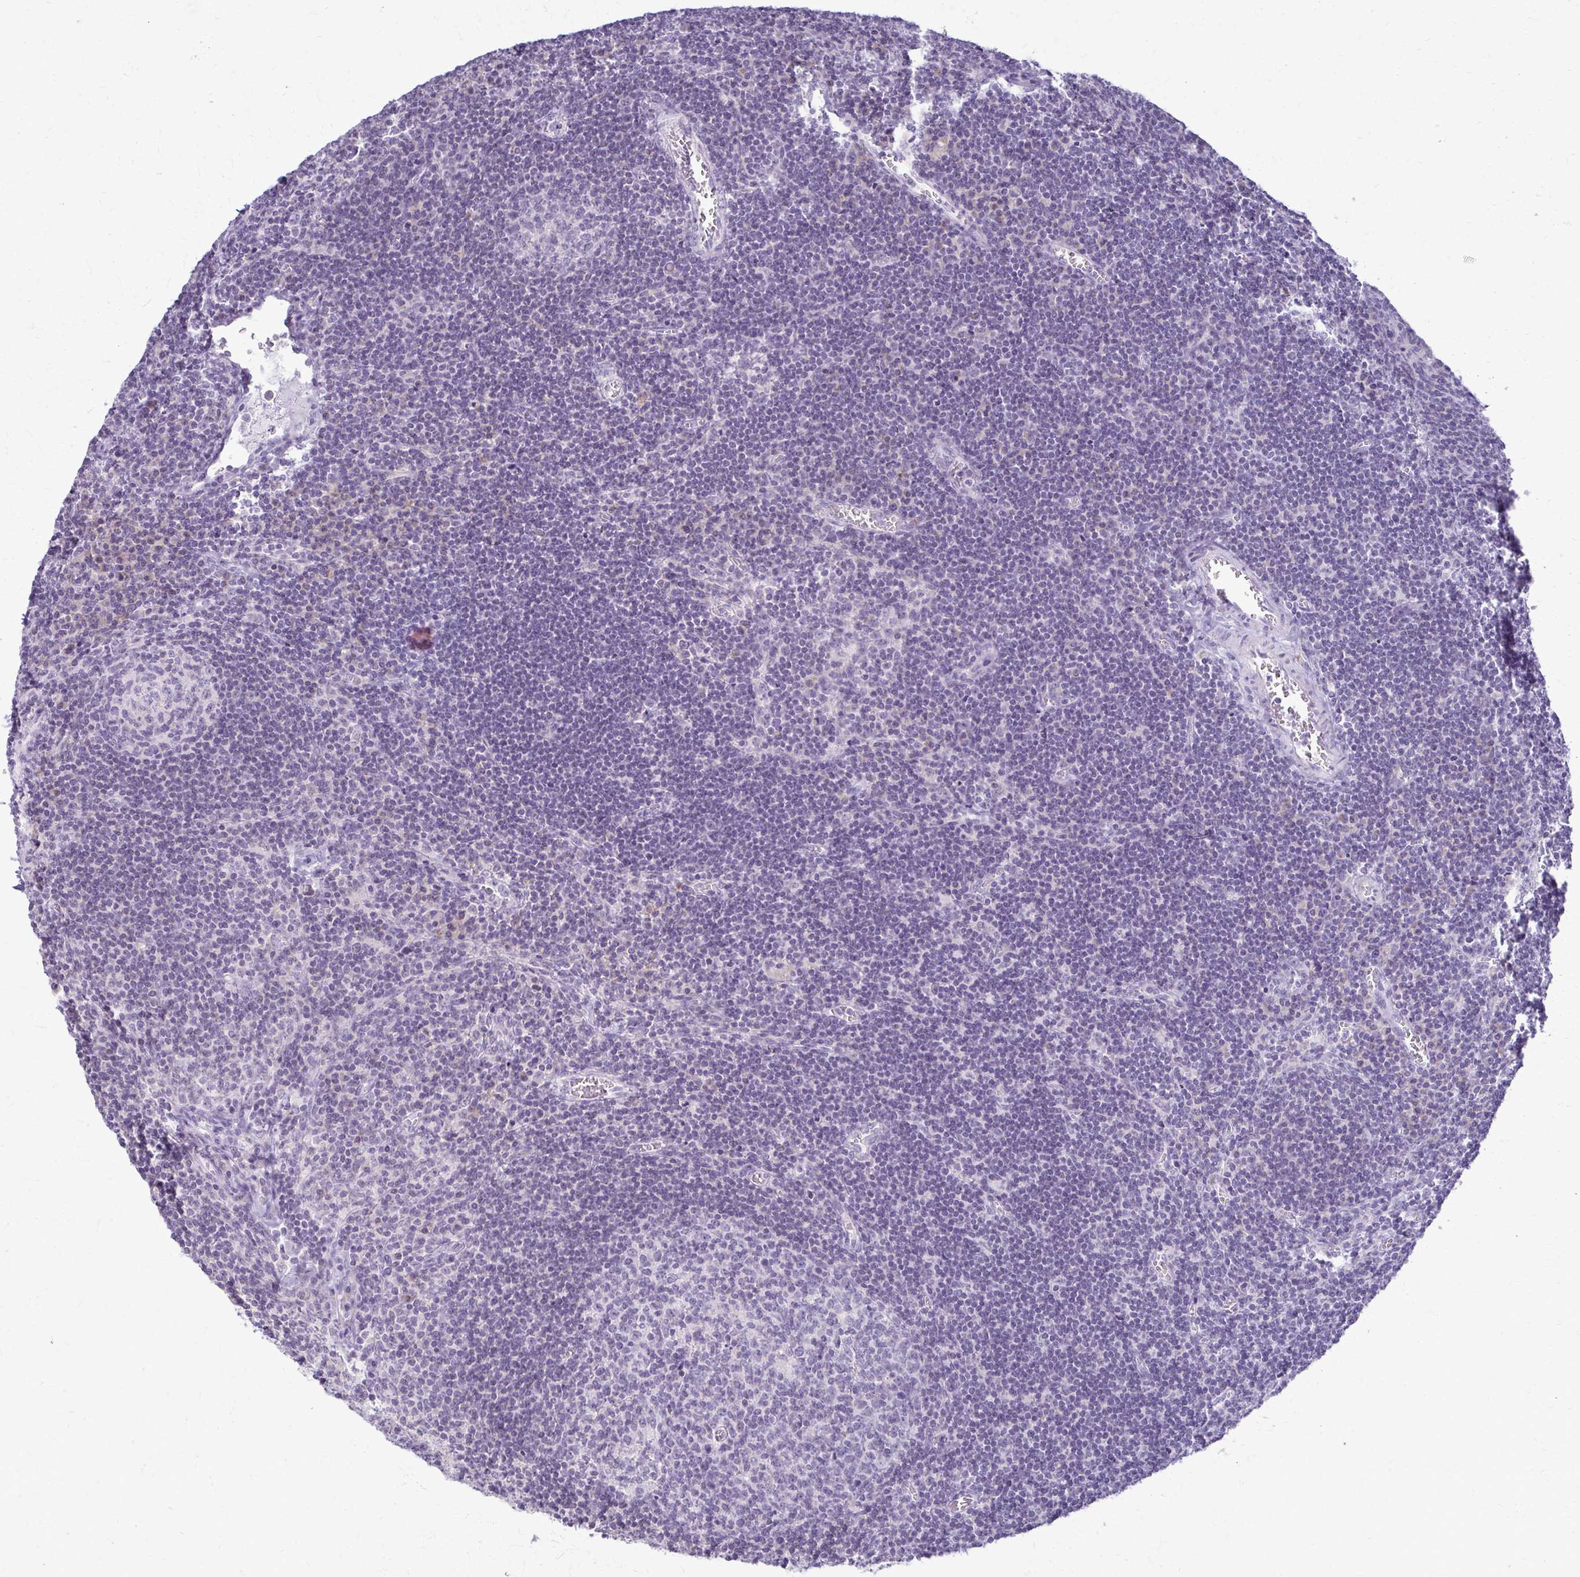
{"staining": {"intensity": "negative", "quantity": "none", "location": "none"}, "tissue": "lymph node", "cell_type": "Germinal center cells", "image_type": "normal", "snomed": [{"axis": "morphology", "description": "Normal tissue, NOS"}, {"axis": "topography", "description": "Lymph node"}], "caption": "The histopathology image reveals no significant expression in germinal center cells of lymph node.", "gene": "FCGR2A", "patient": {"sex": "male", "age": 67}}